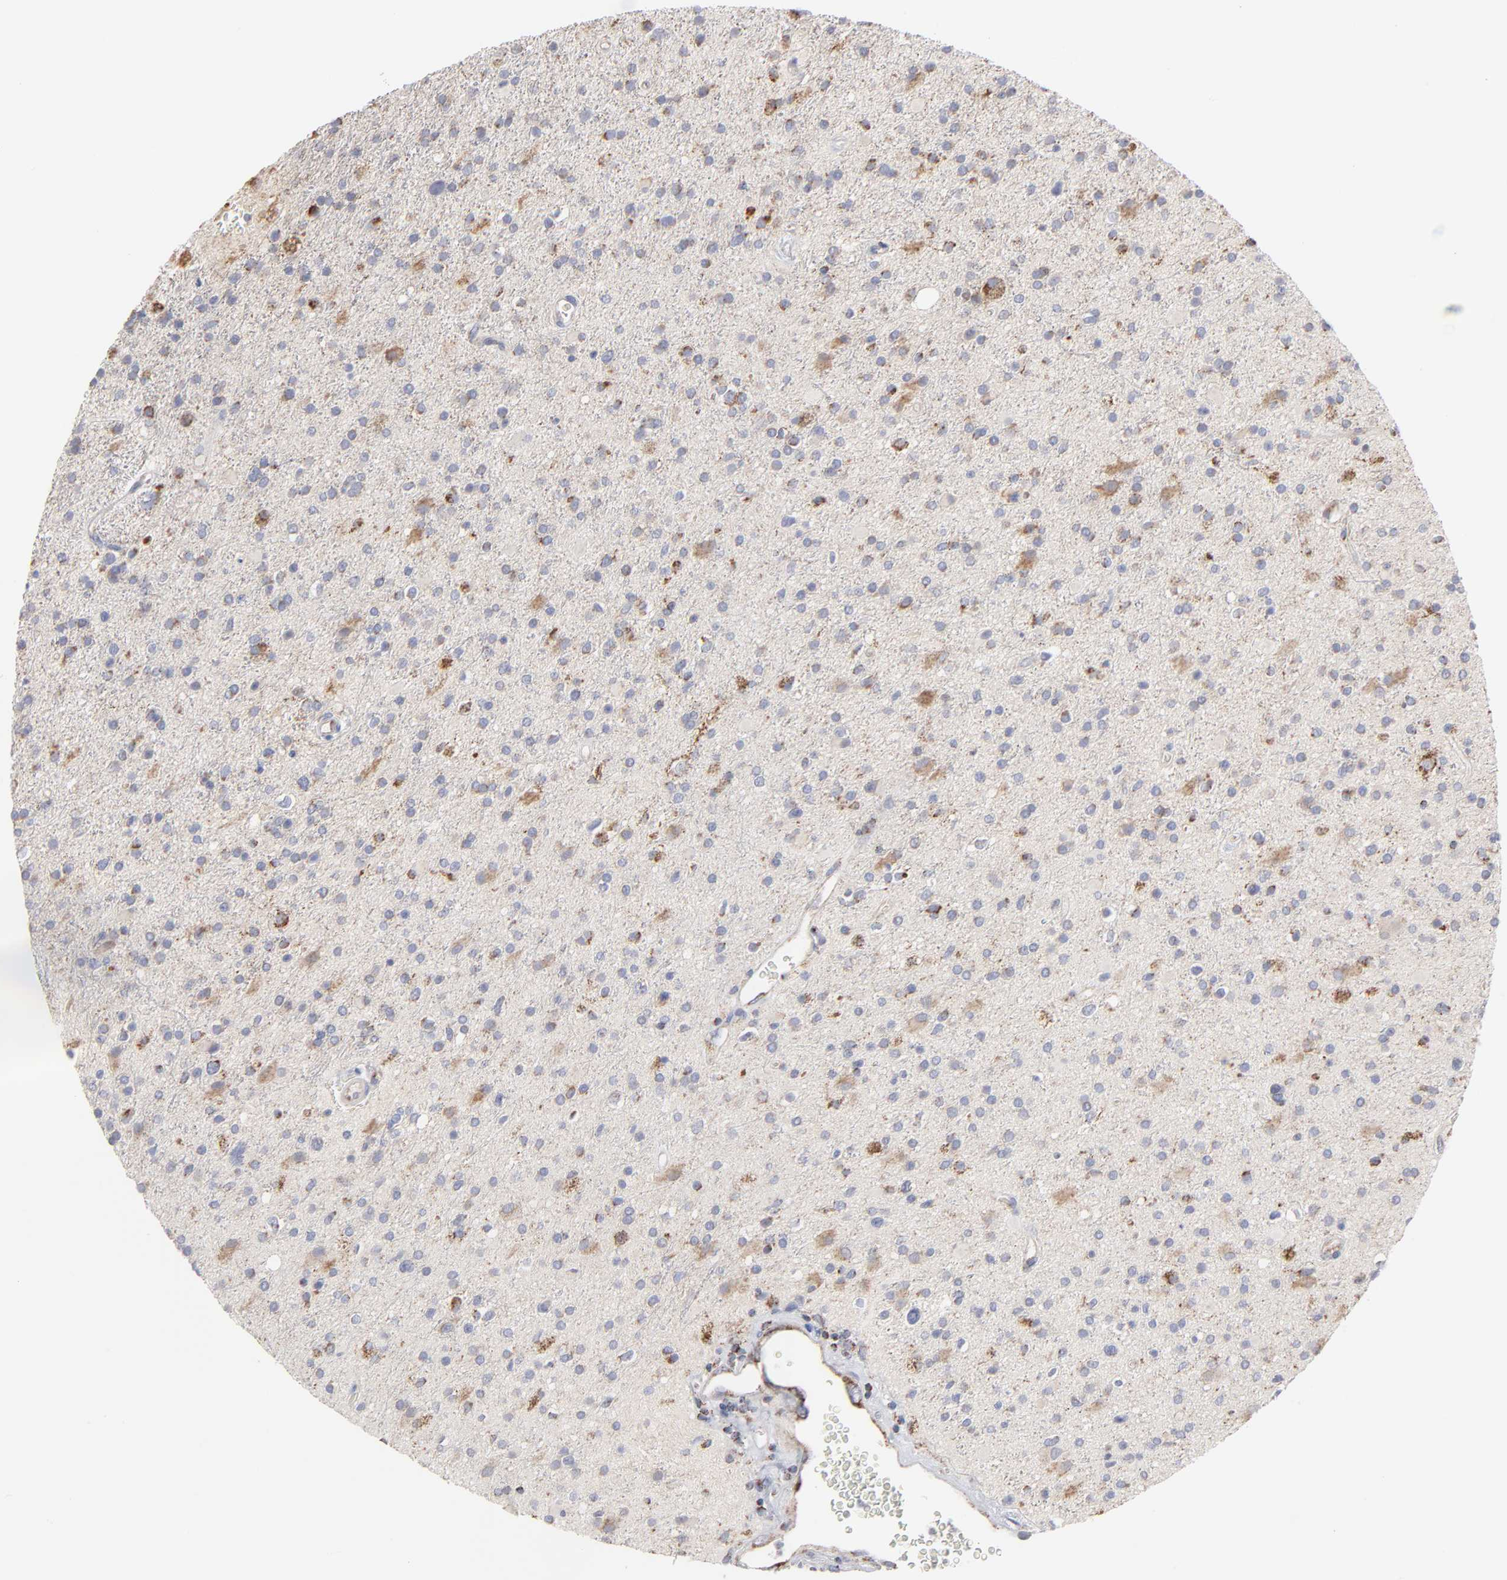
{"staining": {"intensity": "moderate", "quantity": "25%-75%", "location": "cytoplasmic/membranous"}, "tissue": "glioma", "cell_type": "Tumor cells", "image_type": "cancer", "snomed": [{"axis": "morphology", "description": "Glioma, malignant, High grade"}, {"axis": "topography", "description": "Brain"}], "caption": "Immunohistochemical staining of human malignant glioma (high-grade) shows moderate cytoplasmic/membranous protein staining in approximately 25%-75% of tumor cells. (Brightfield microscopy of DAB IHC at high magnification).", "gene": "ASB3", "patient": {"sex": "male", "age": 33}}